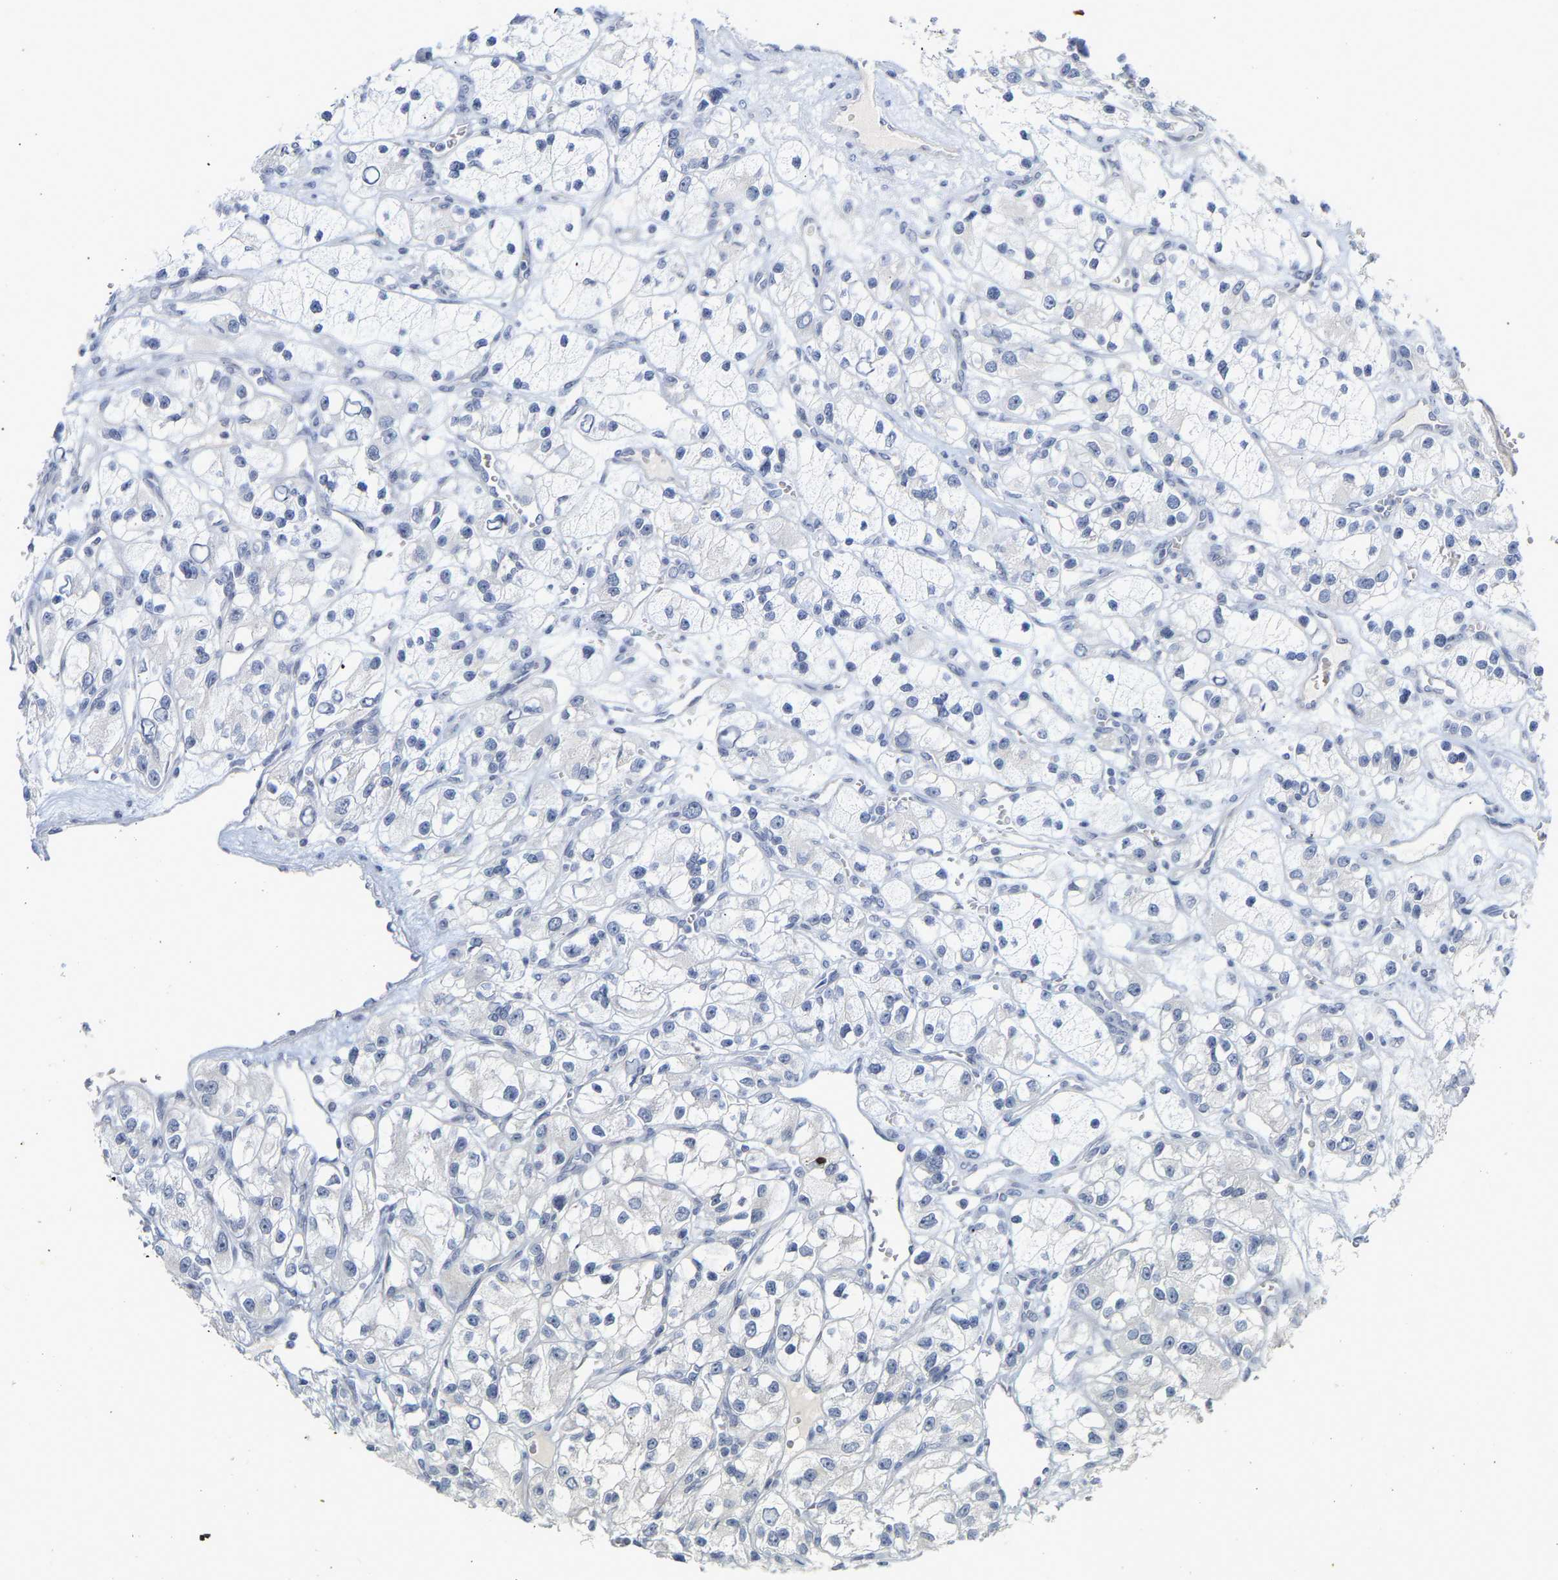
{"staining": {"intensity": "negative", "quantity": "none", "location": "none"}, "tissue": "renal cancer", "cell_type": "Tumor cells", "image_type": "cancer", "snomed": [{"axis": "morphology", "description": "Adenocarcinoma, NOS"}, {"axis": "topography", "description": "Kidney"}], "caption": "Immunohistochemistry (IHC) of adenocarcinoma (renal) displays no positivity in tumor cells.", "gene": "KRT76", "patient": {"sex": "female", "age": 57}}